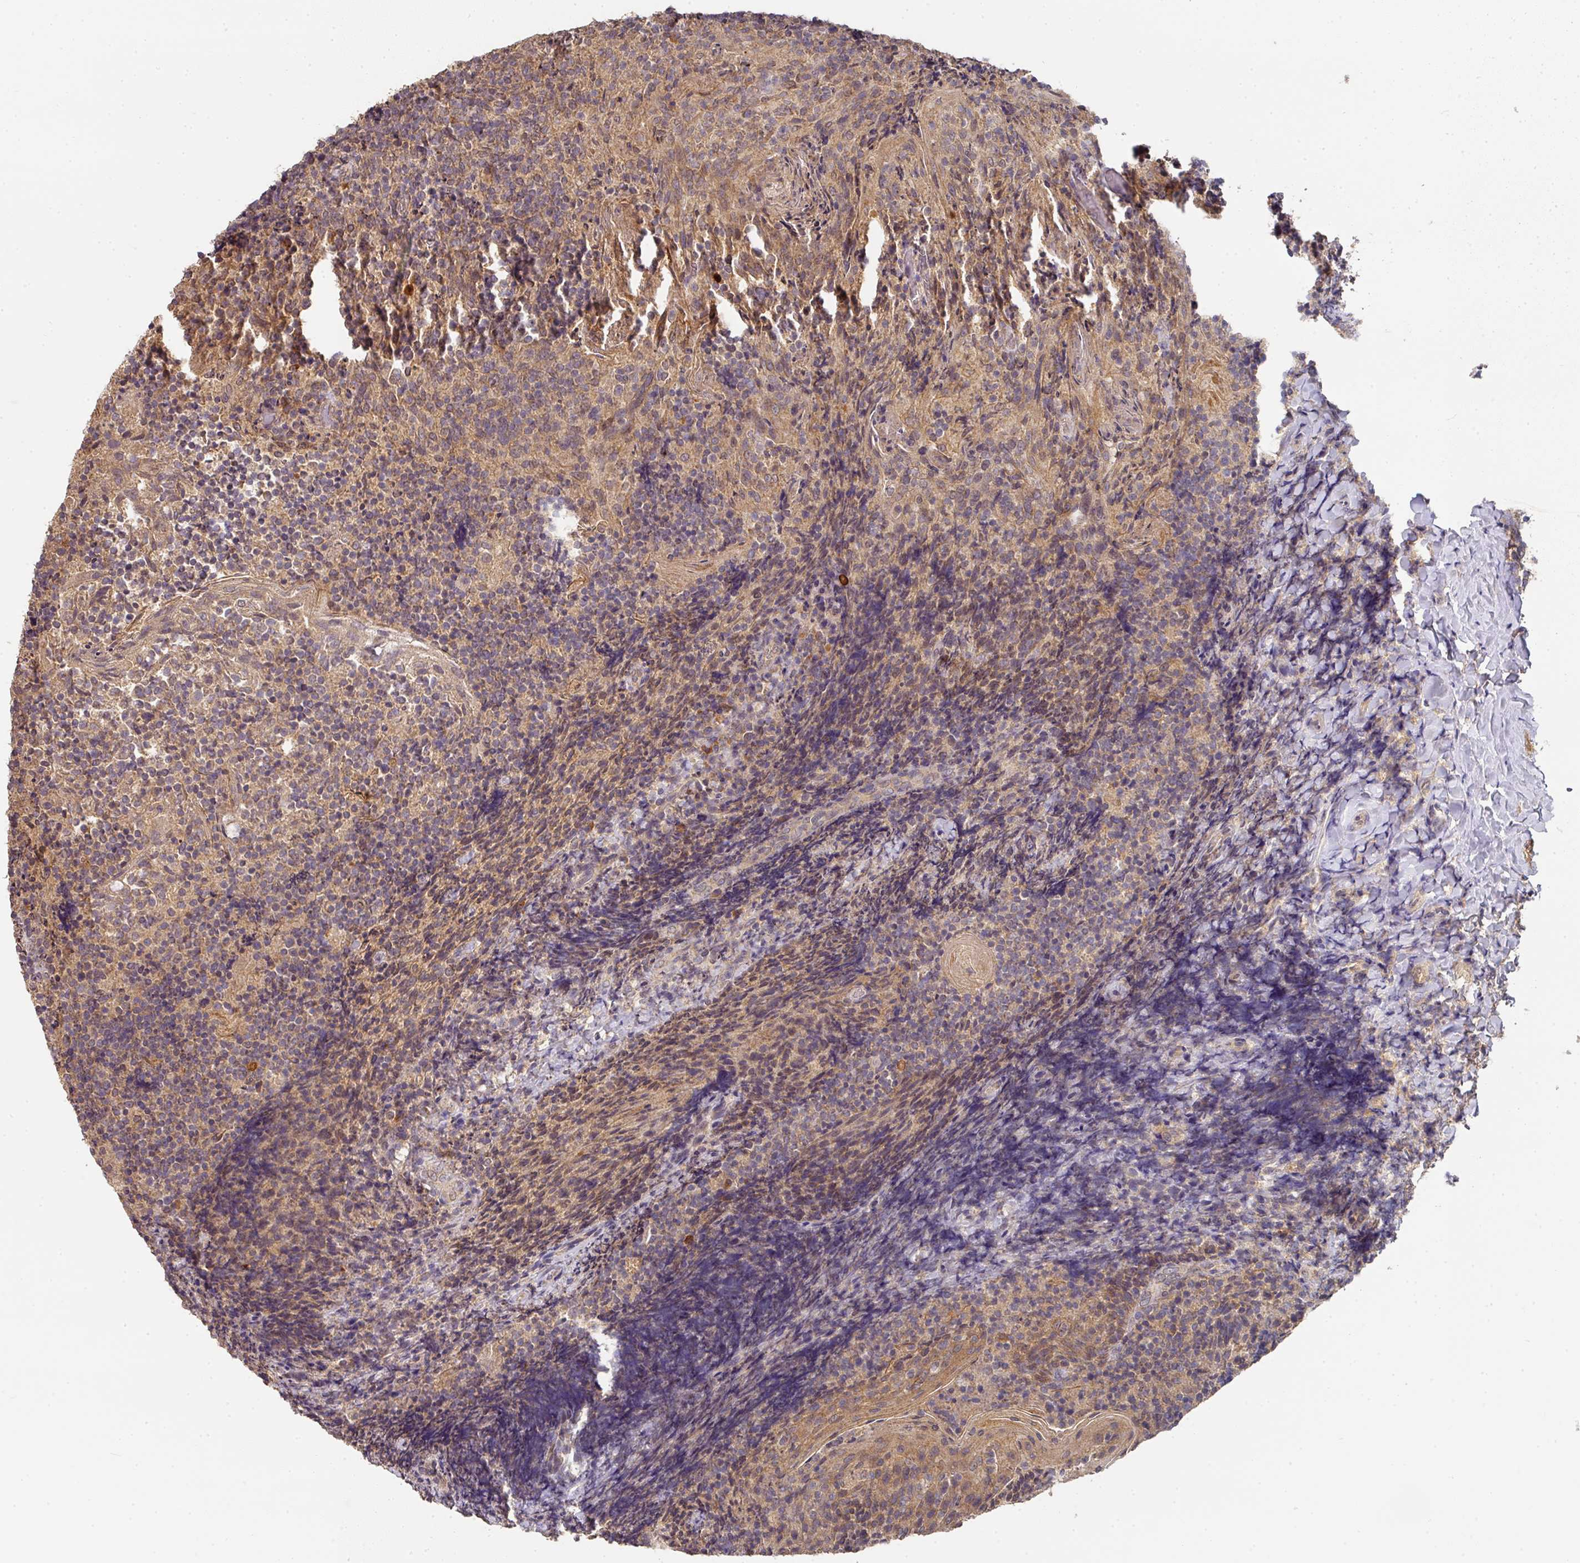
{"staining": {"intensity": "negative", "quantity": "none", "location": "none"}, "tissue": "tonsil", "cell_type": "Germinal center cells", "image_type": "normal", "snomed": [{"axis": "morphology", "description": "Normal tissue, NOS"}, {"axis": "topography", "description": "Tonsil"}], "caption": "This is an immunohistochemistry (IHC) histopathology image of unremarkable tonsil. There is no positivity in germinal center cells.", "gene": "EXTL3", "patient": {"sex": "female", "age": 10}}